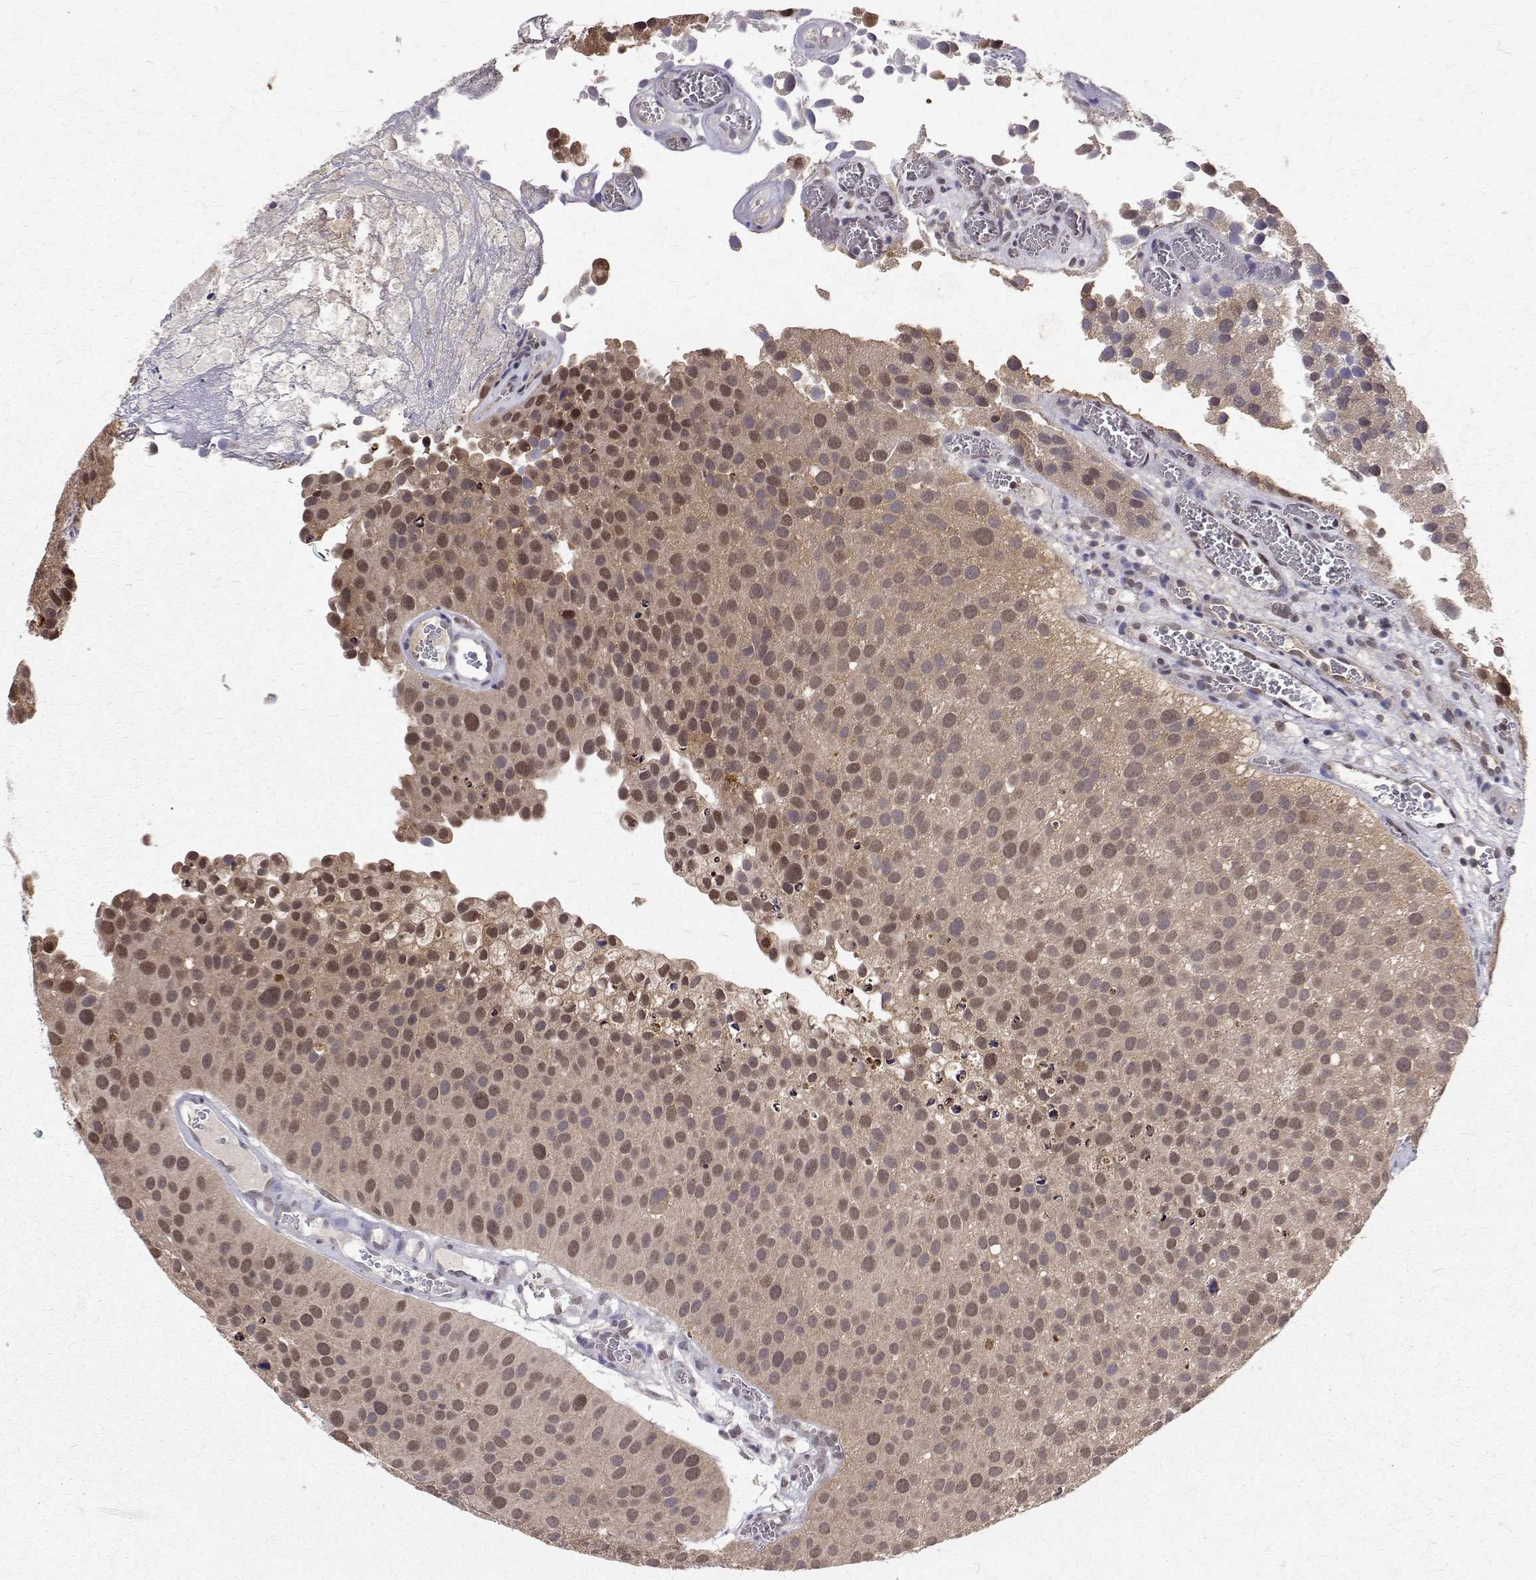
{"staining": {"intensity": "moderate", "quantity": ">75%", "location": "cytoplasmic/membranous,nuclear"}, "tissue": "urothelial cancer", "cell_type": "Tumor cells", "image_type": "cancer", "snomed": [{"axis": "morphology", "description": "Urothelial carcinoma, Low grade"}, {"axis": "topography", "description": "Urinary bladder"}], "caption": "This image reveals immunohistochemistry staining of human urothelial carcinoma (low-grade), with medium moderate cytoplasmic/membranous and nuclear positivity in about >75% of tumor cells.", "gene": "NIF3L1", "patient": {"sex": "female", "age": 69}}